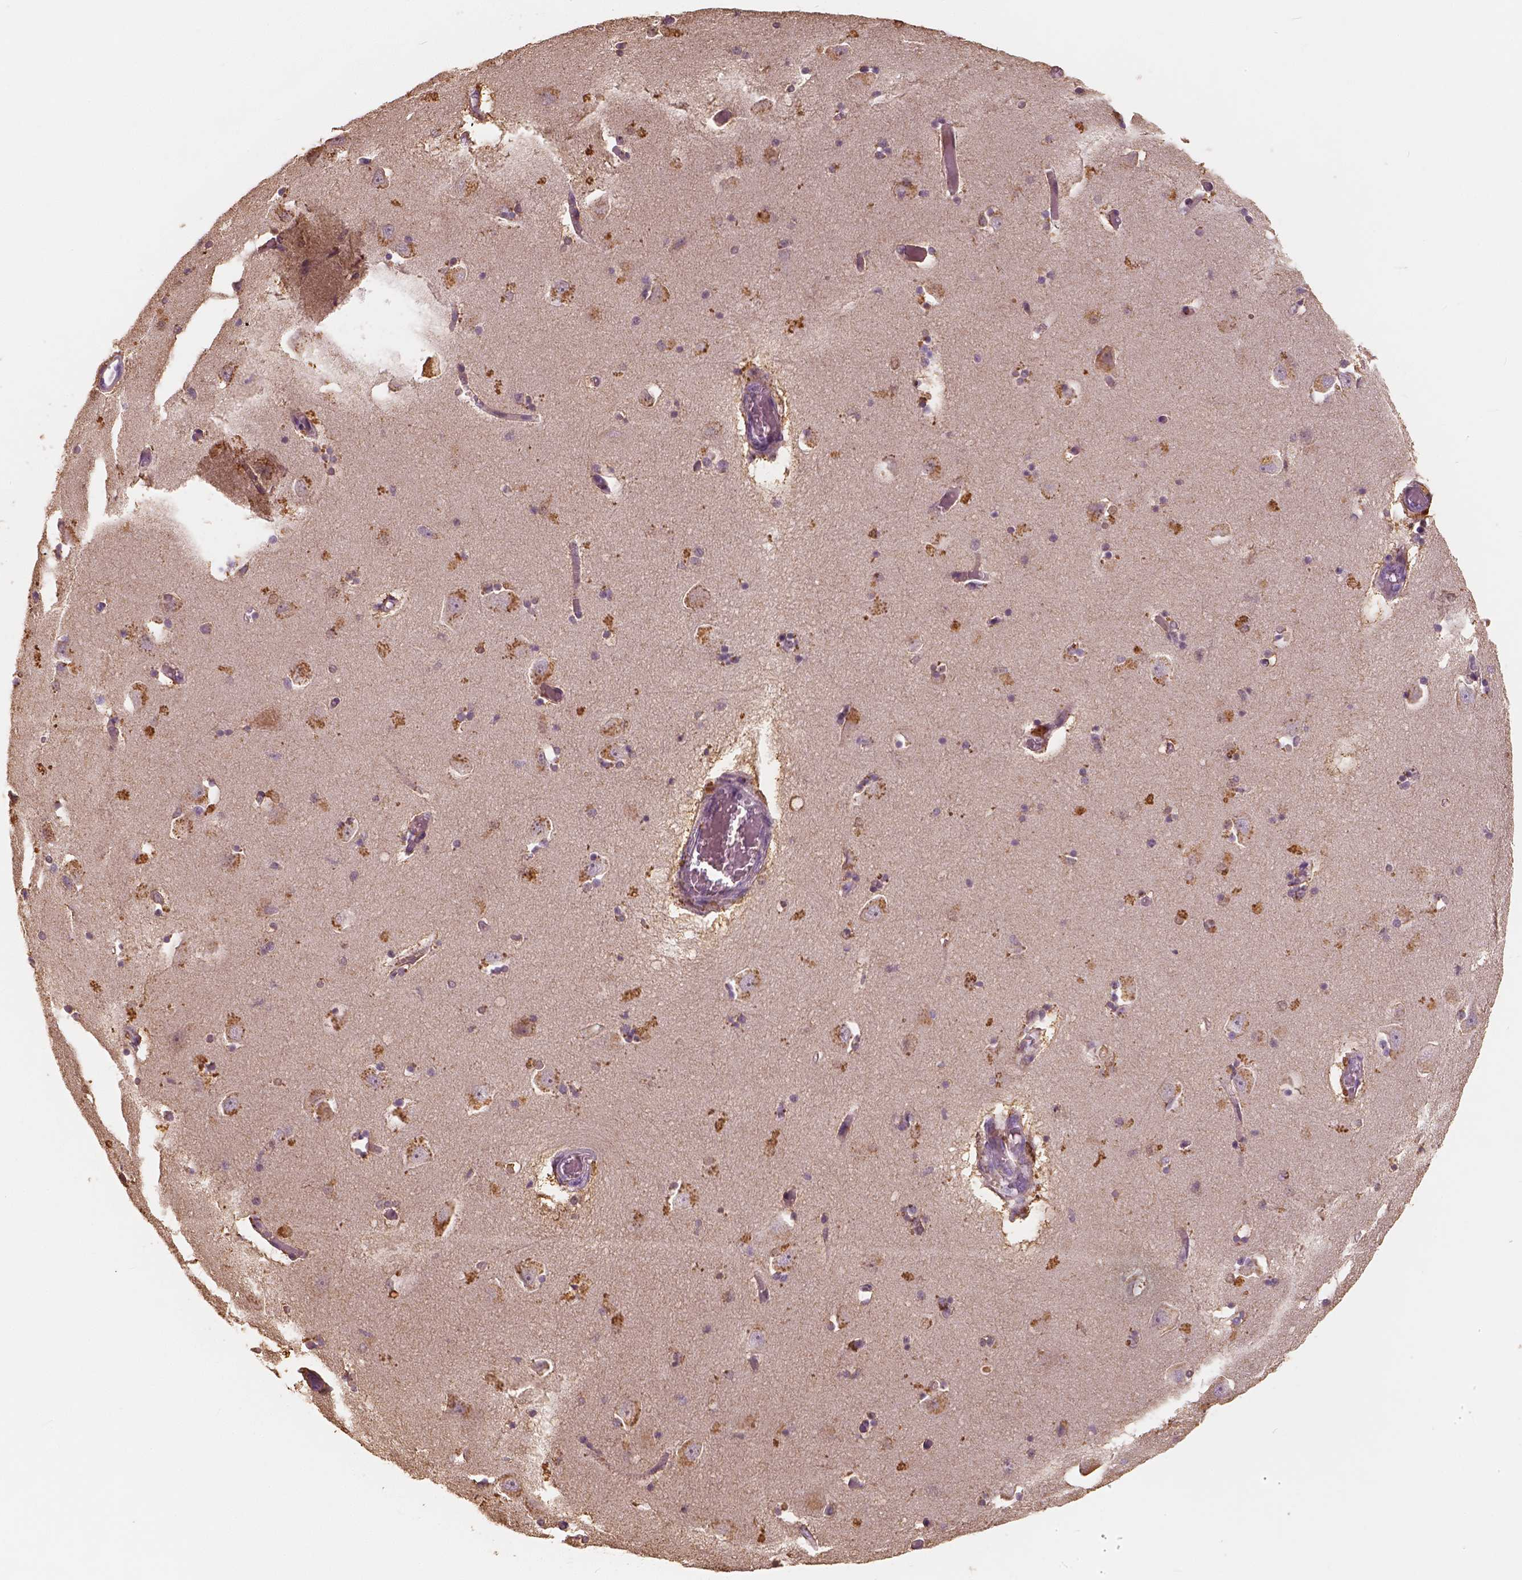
{"staining": {"intensity": "negative", "quantity": "none", "location": "none"}, "tissue": "caudate", "cell_type": "Glial cells", "image_type": "normal", "snomed": [{"axis": "morphology", "description": "Normal tissue, NOS"}, {"axis": "topography", "description": "Lateral ventricle wall"}, {"axis": "topography", "description": "Hippocampus"}], "caption": "Immunohistochemical staining of benign human caudate exhibits no significant expression in glial cells. (DAB immunohistochemistry with hematoxylin counter stain).", "gene": "SAT2", "patient": {"sex": "female", "age": 63}}